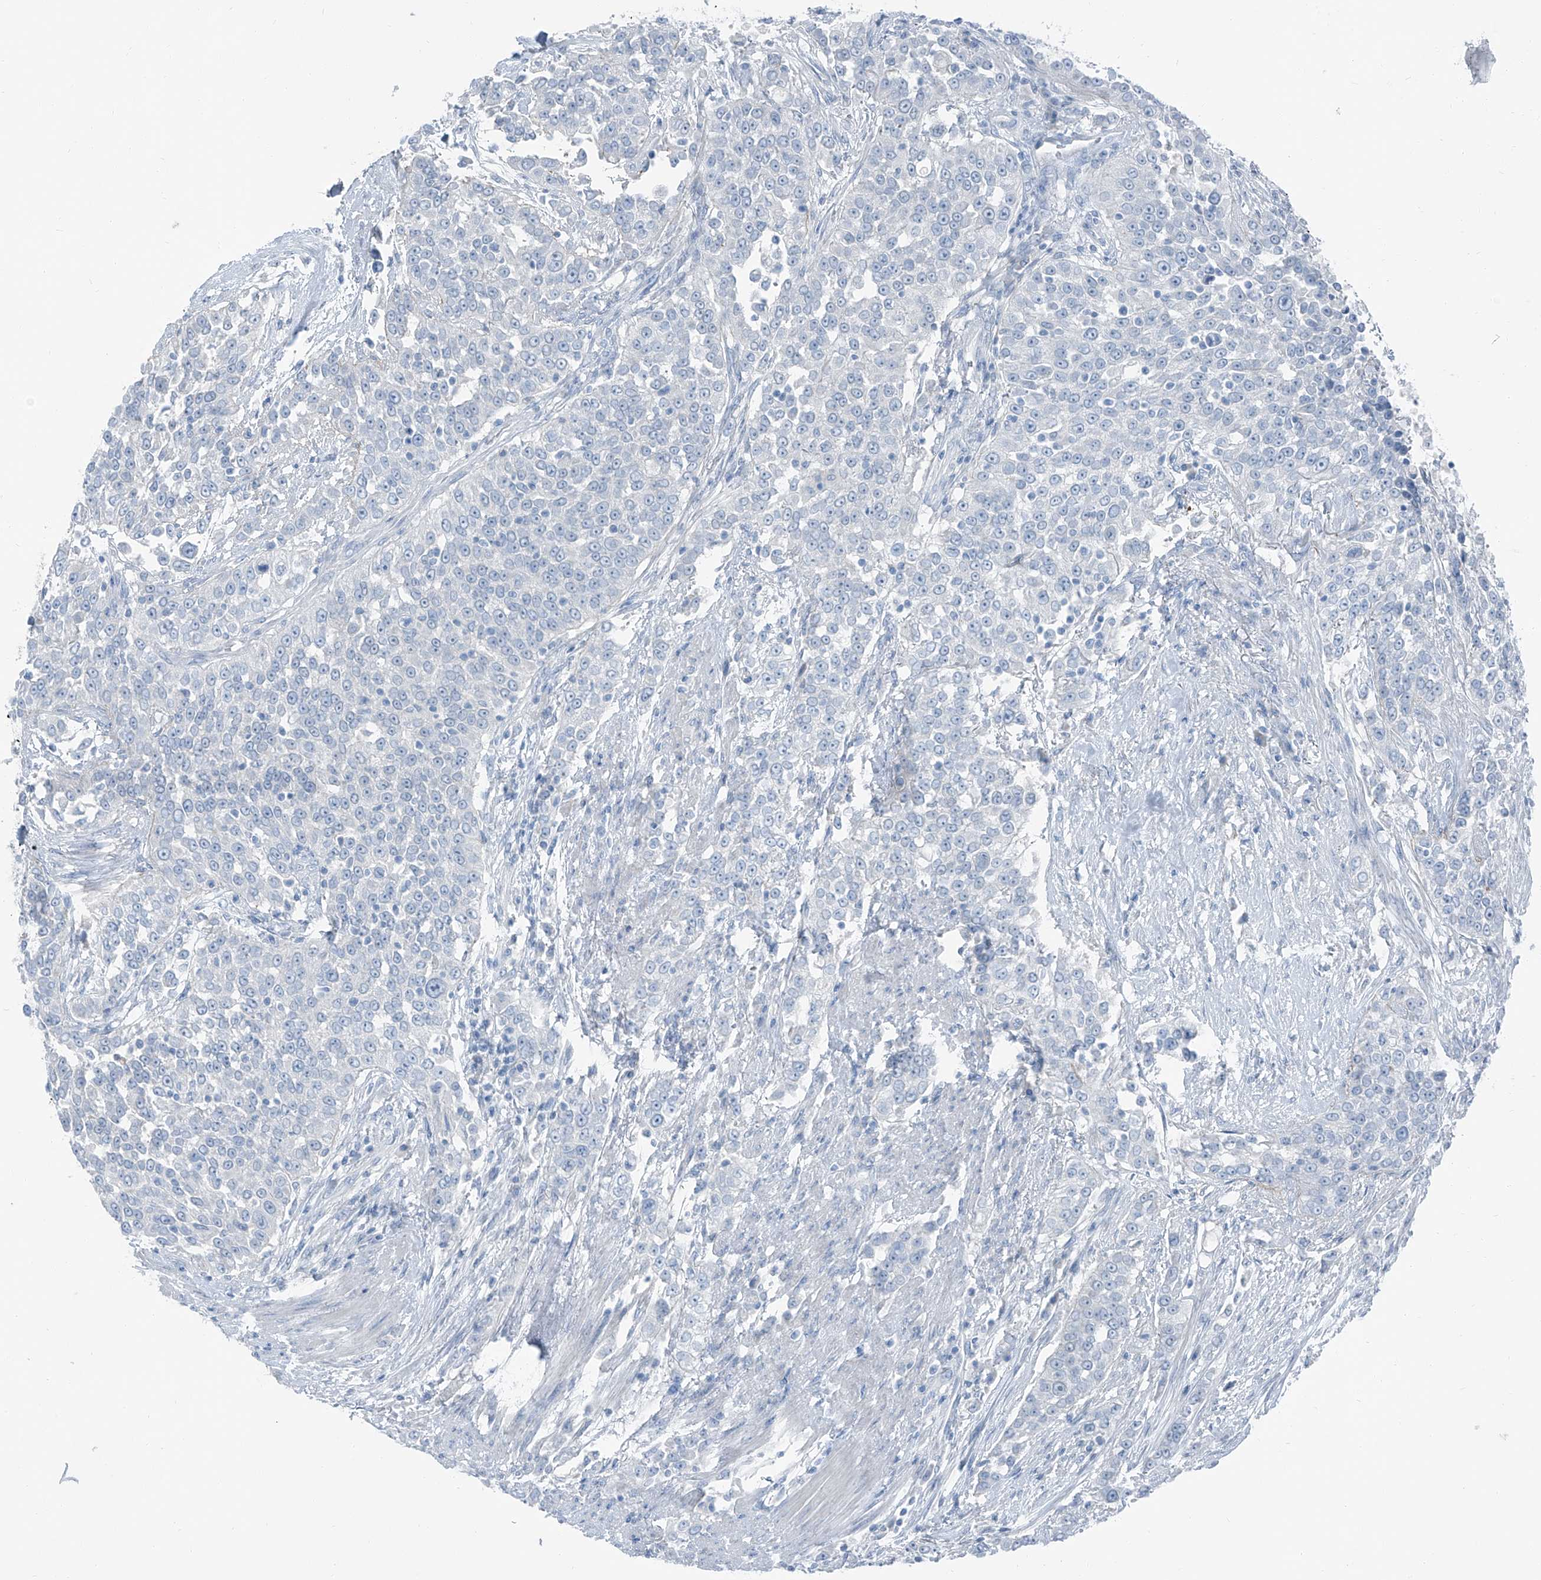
{"staining": {"intensity": "negative", "quantity": "none", "location": "none"}, "tissue": "urothelial cancer", "cell_type": "Tumor cells", "image_type": "cancer", "snomed": [{"axis": "morphology", "description": "Urothelial carcinoma, High grade"}, {"axis": "topography", "description": "Urinary bladder"}], "caption": "The image demonstrates no significant expression in tumor cells of high-grade urothelial carcinoma.", "gene": "RGN", "patient": {"sex": "female", "age": 80}}